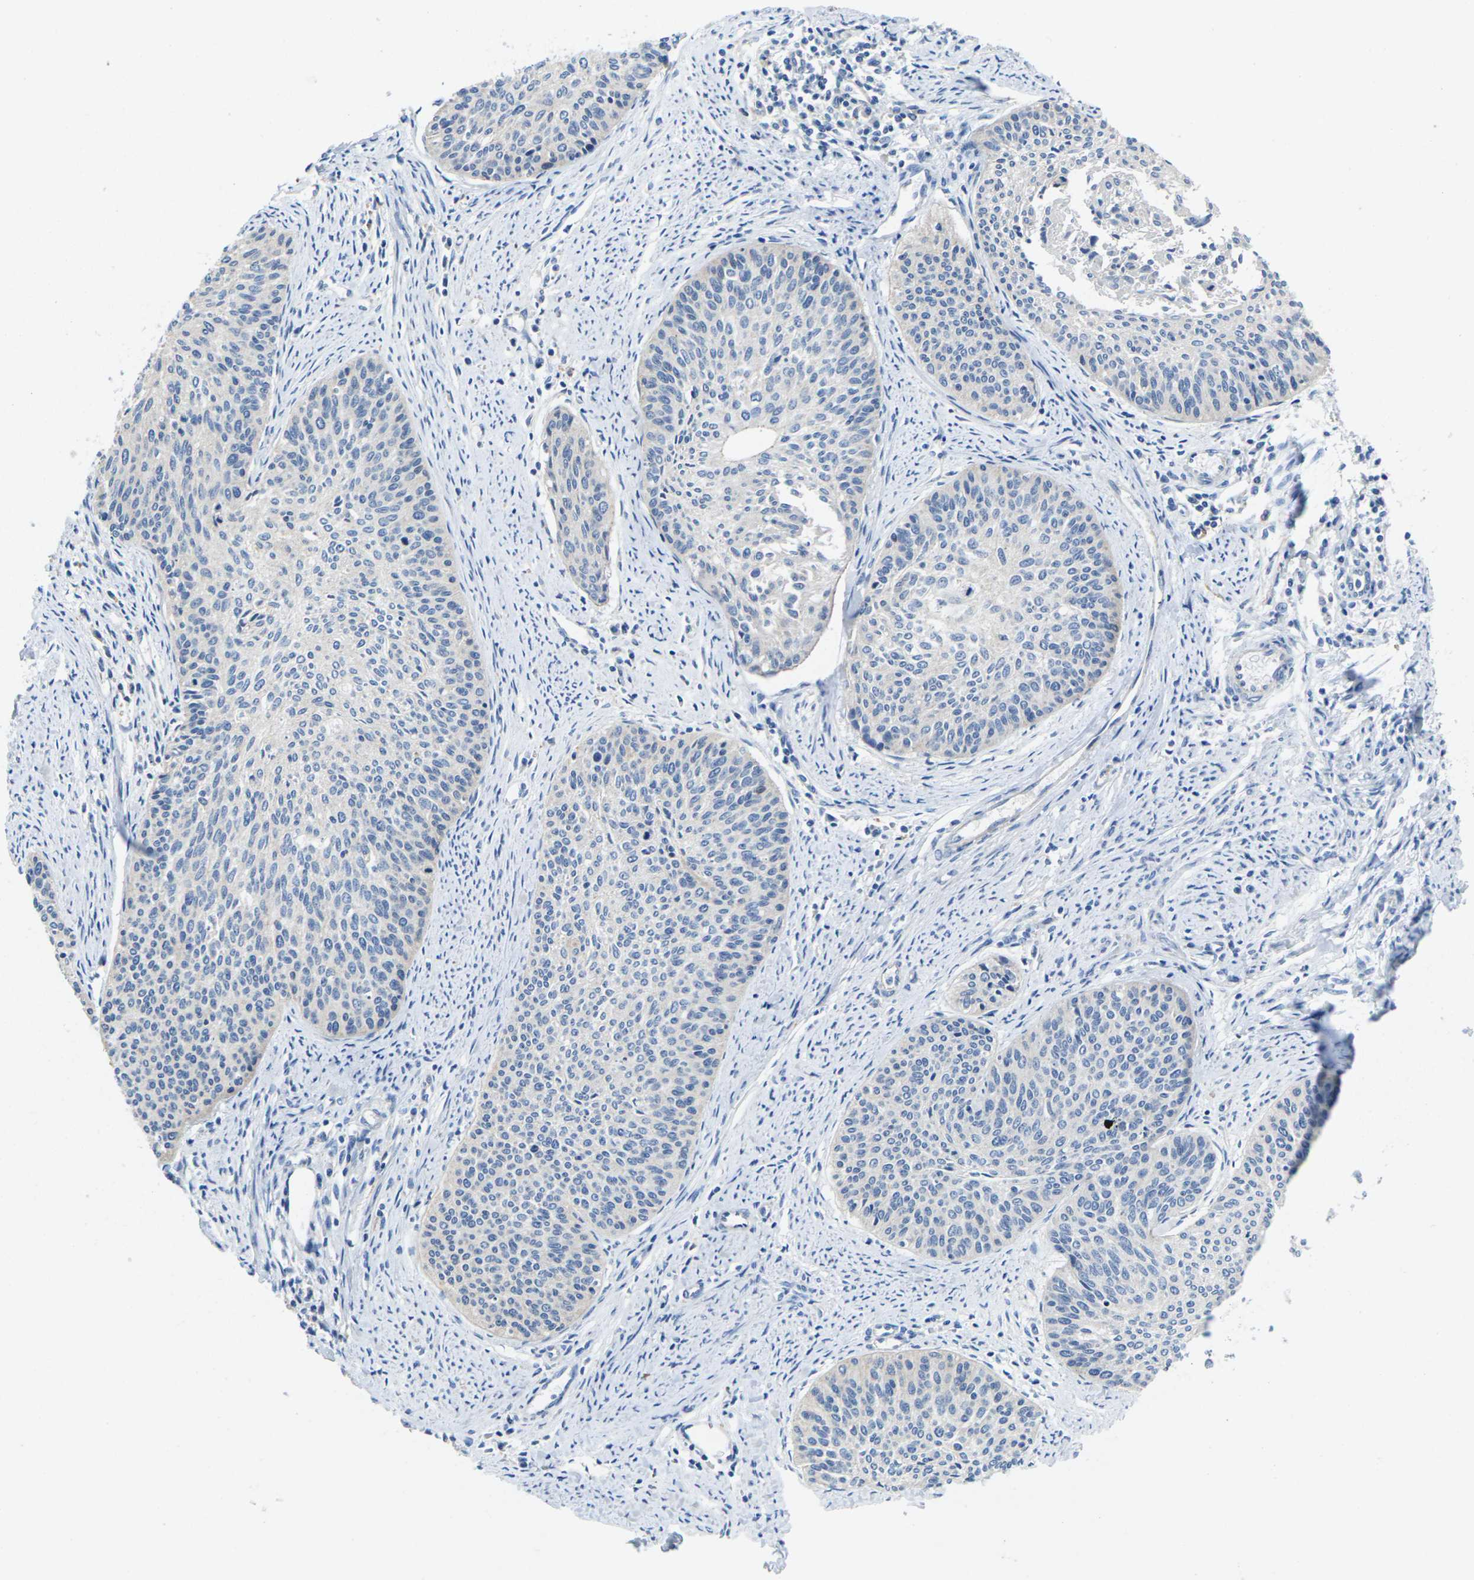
{"staining": {"intensity": "negative", "quantity": "none", "location": "none"}, "tissue": "cervical cancer", "cell_type": "Tumor cells", "image_type": "cancer", "snomed": [{"axis": "morphology", "description": "Squamous cell carcinoma, NOS"}, {"axis": "topography", "description": "Cervix"}], "caption": "Immunohistochemistry (IHC) histopathology image of neoplastic tissue: human cervical cancer stained with DAB (3,3'-diaminobenzidine) displays no significant protein expression in tumor cells.", "gene": "SCNN1A", "patient": {"sex": "female", "age": 55}}